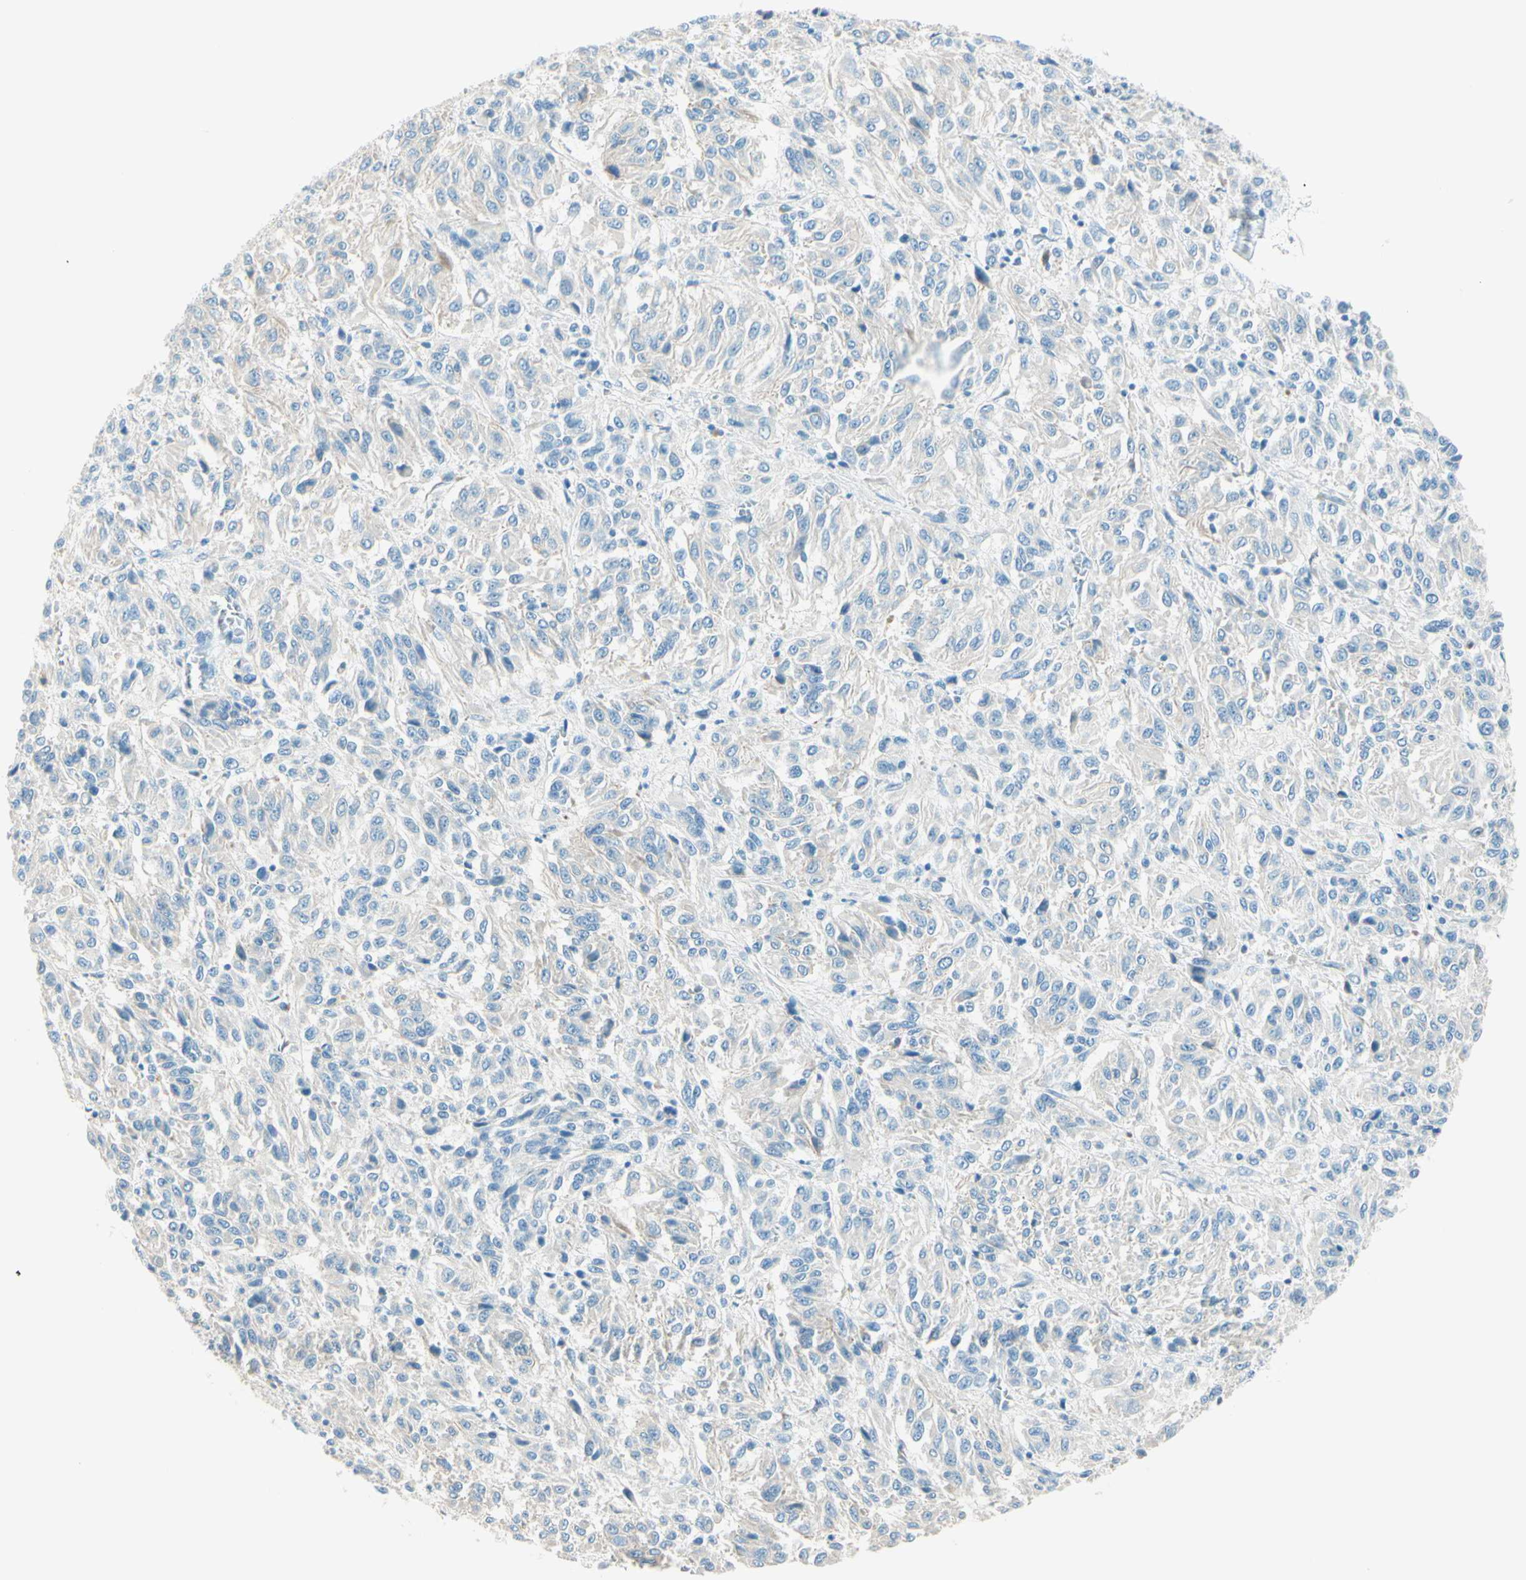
{"staining": {"intensity": "negative", "quantity": "none", "location": "none"}, "tissue": "melanoma", "cell_type": "Tumor cells", "image_type": "cancer", "snomed": [{"axis": "morphology", "description": "Malignant melanoma, Metastatic site"}, {"axis": "topography", "description": "Lung"}], "caption": "Immunohistochemistry (IHC) of human malignant melanoma (metastatic site) displays no staining in tumor cells.", "gene": "NCBP2L", "patient": {"sex": "male", "age": 64}}